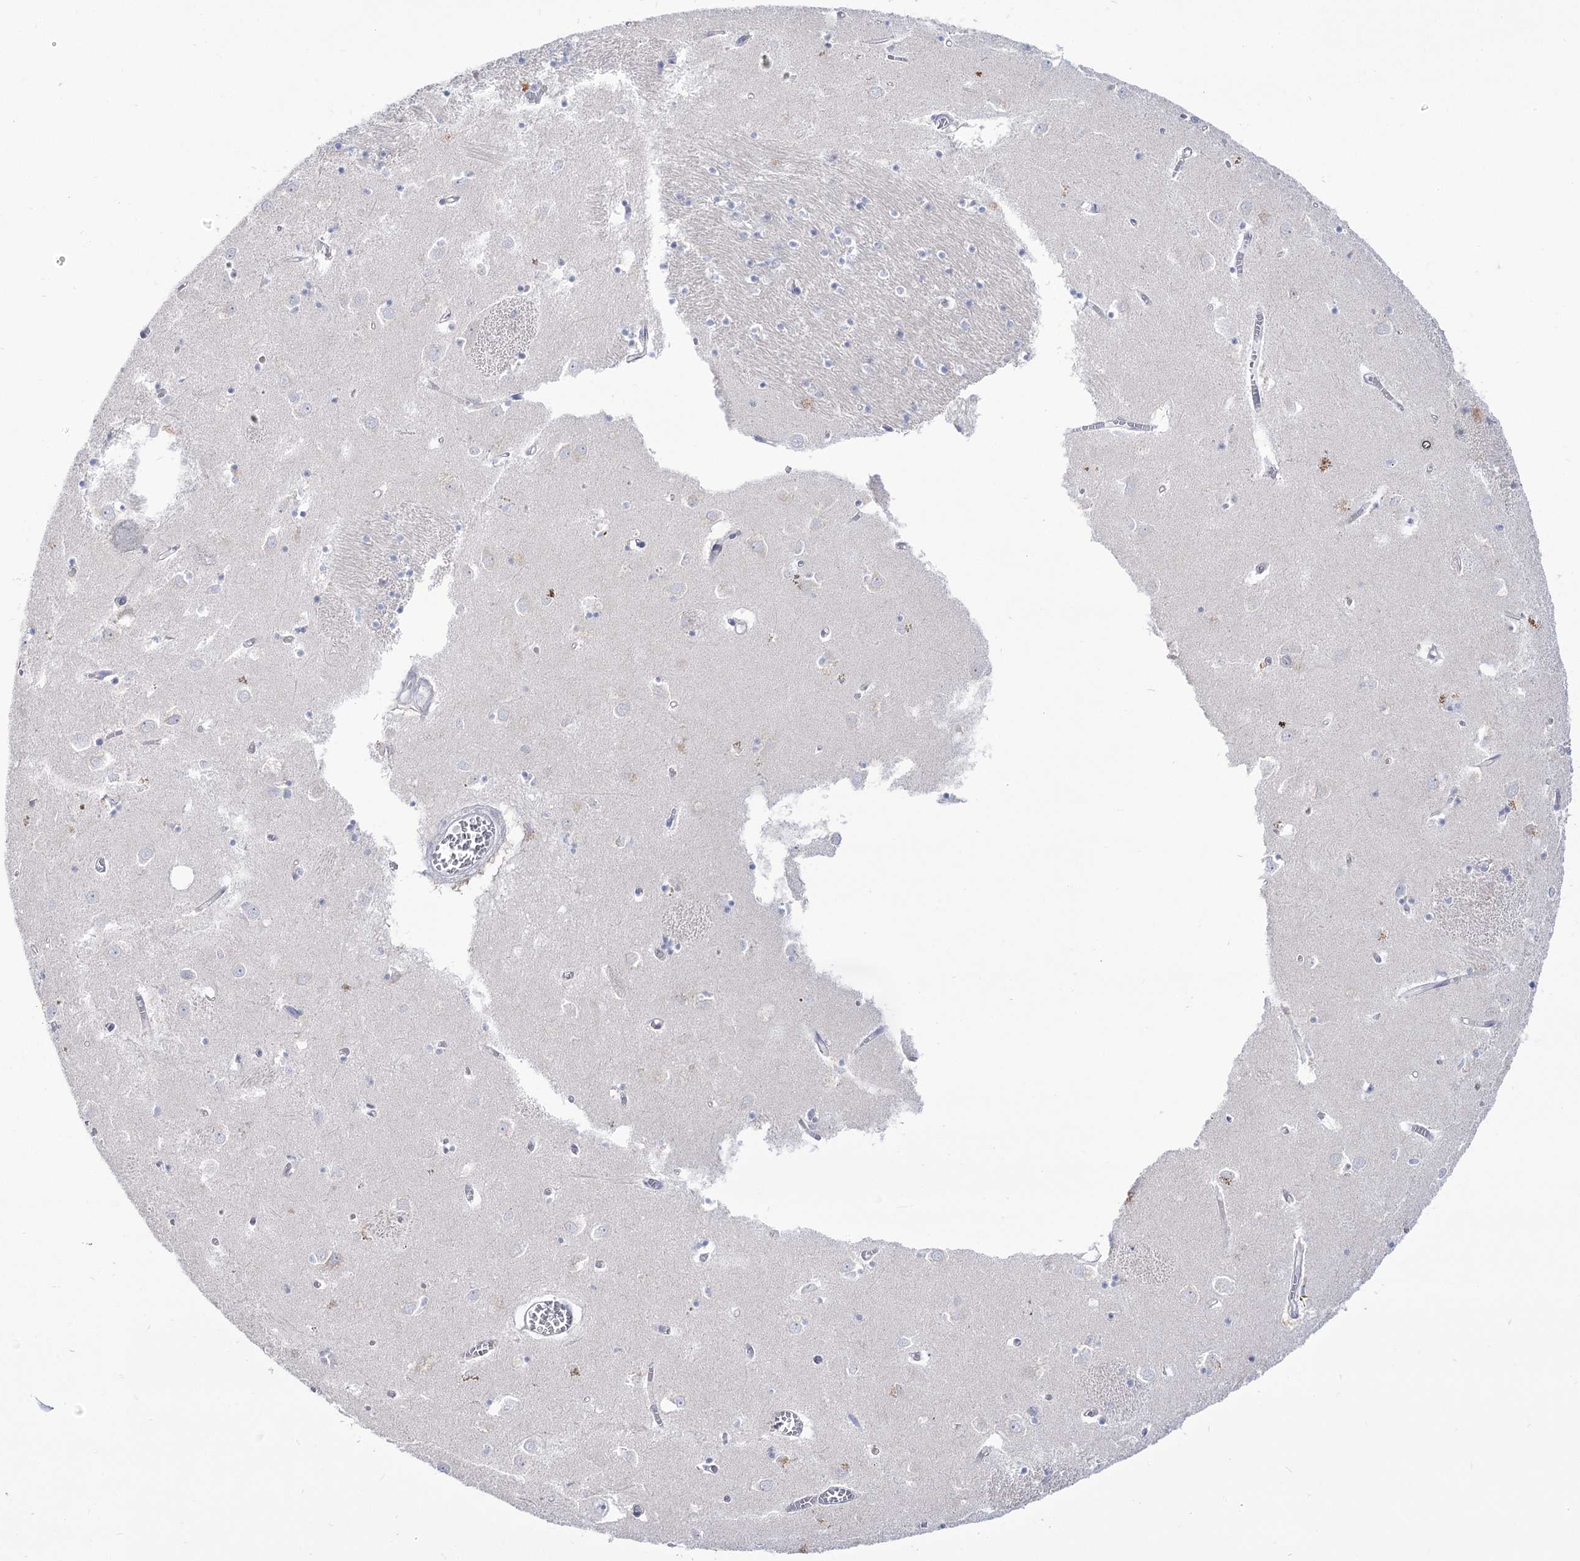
{"staining": {"intensity": "negative", "quantity": "none", "location": "none"}, "tissue": "caudate", "cell_type": "Glial cells", "image_type": "normal", "snomed": [{"axis": "morphology", "description": "Normal tissue, NOS"}, {"axis": "topography", "description": "Lateral ventricle wall"}], "caption": "Protein analysis of normal caudate displays no significant positivity in glial cells. The staining was performed using DAB (3,3'-diaminobenzidine) to visualize the protein expression in brown, while the nuclei were stained in blue with hematoxylin (Magnification: 20x).", "gene": "SUOX", "patient": {"sex": "male", "age": 70}}